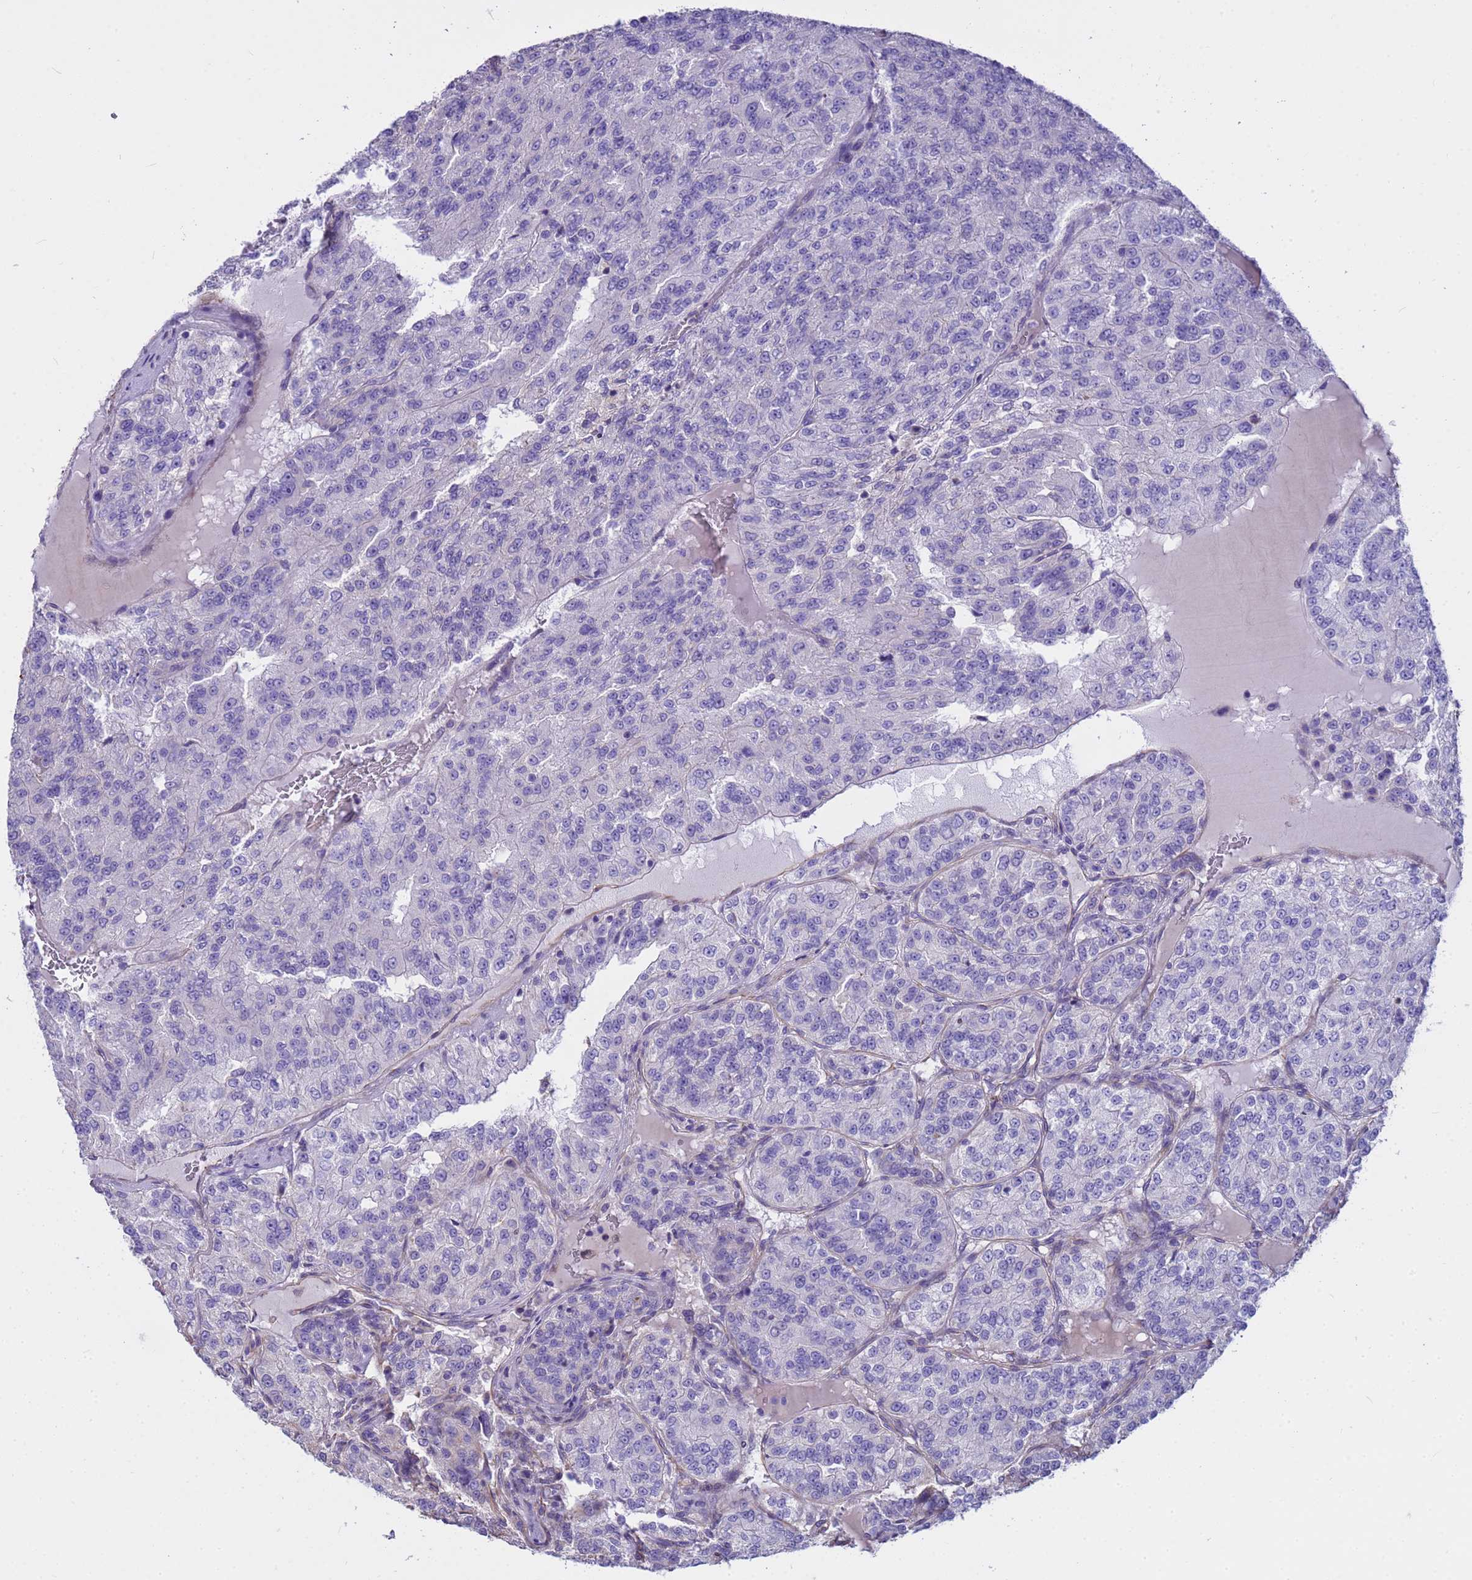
{"staining": {"intensity": "negative", "quantity": "none", "location": "none"}, "tissue": "renal cancer", "cell_type": "Tumor cells", "image_type": "cancer", "snomed": [{"axis": "morphology", "description": "Adenocarcinoma, NOS"}, {"axis": "topography", "description": "Kidney"}], "caption": "Image shows no protein expression in tumor cells of adenocarcinoma (renal) tissue.", "gene": "TCEAL3", "patient": {"sex": "female", "age": 63}}